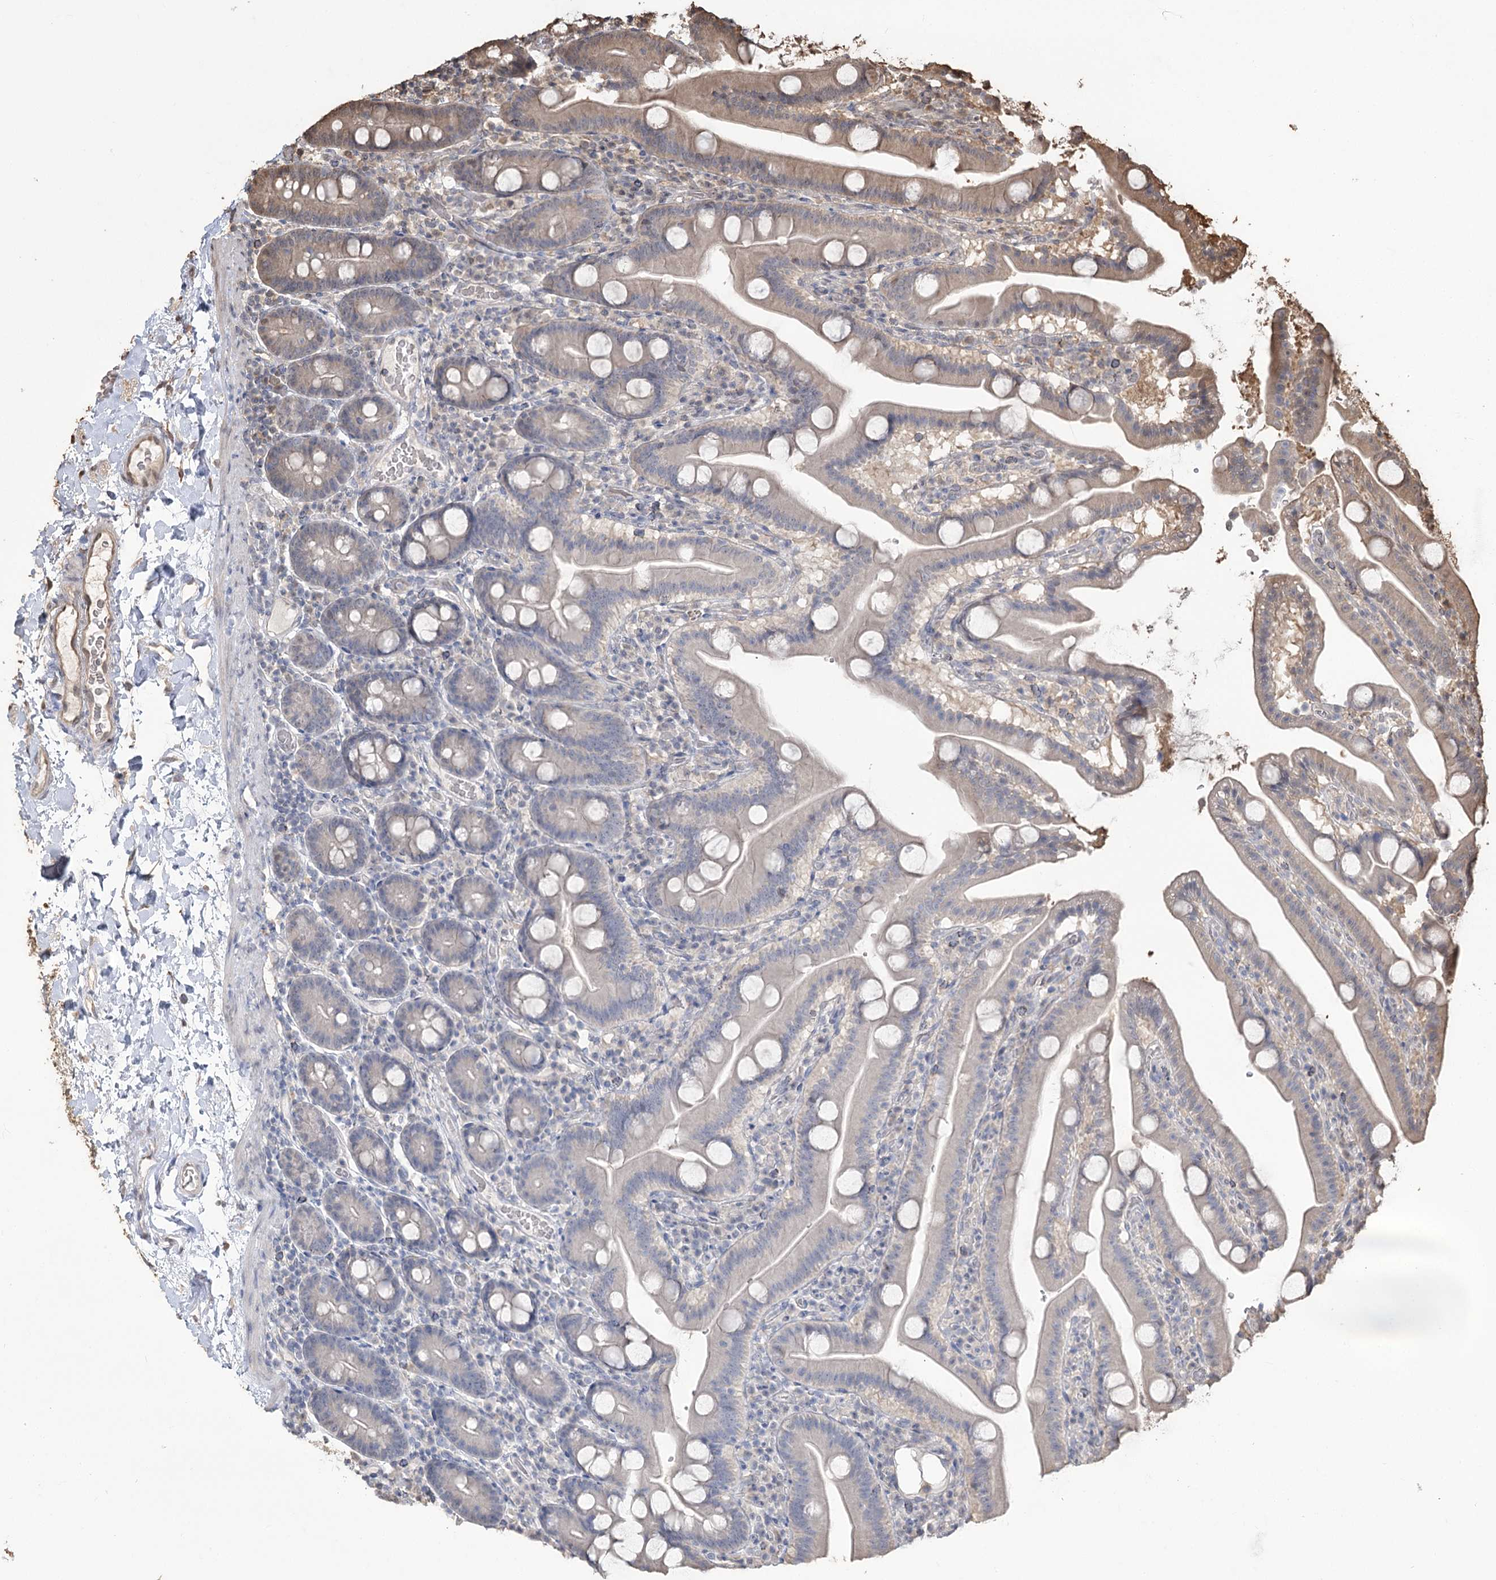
{"staining": {"intensity": "weak", "quantity": "<25%", "location": "cytoplasmic/membranous"}, "tissue": "duodenum", "cell_type": "Glandular cells", "image_type": "normal", "snomed": [{"axis": "morphology", "description": "Normal tissue, NOS"}, {"axis": "topography", "description": "Duodenum"}], "caption": "High magnification brightfield microscopy of normal duodenum stained with DAB (3,3'-diaminobenzidine) (brown) and counterstained with hematoxylin (blue): glandular cells show no significant expression. The staining is performed using DAB (3,3'-diaminobenzidine) brown chromogen with nuclei counter-stained in using hematoxylin.", "gene": "PLCH1", "patient": {"sex": "male", "age": 55}}